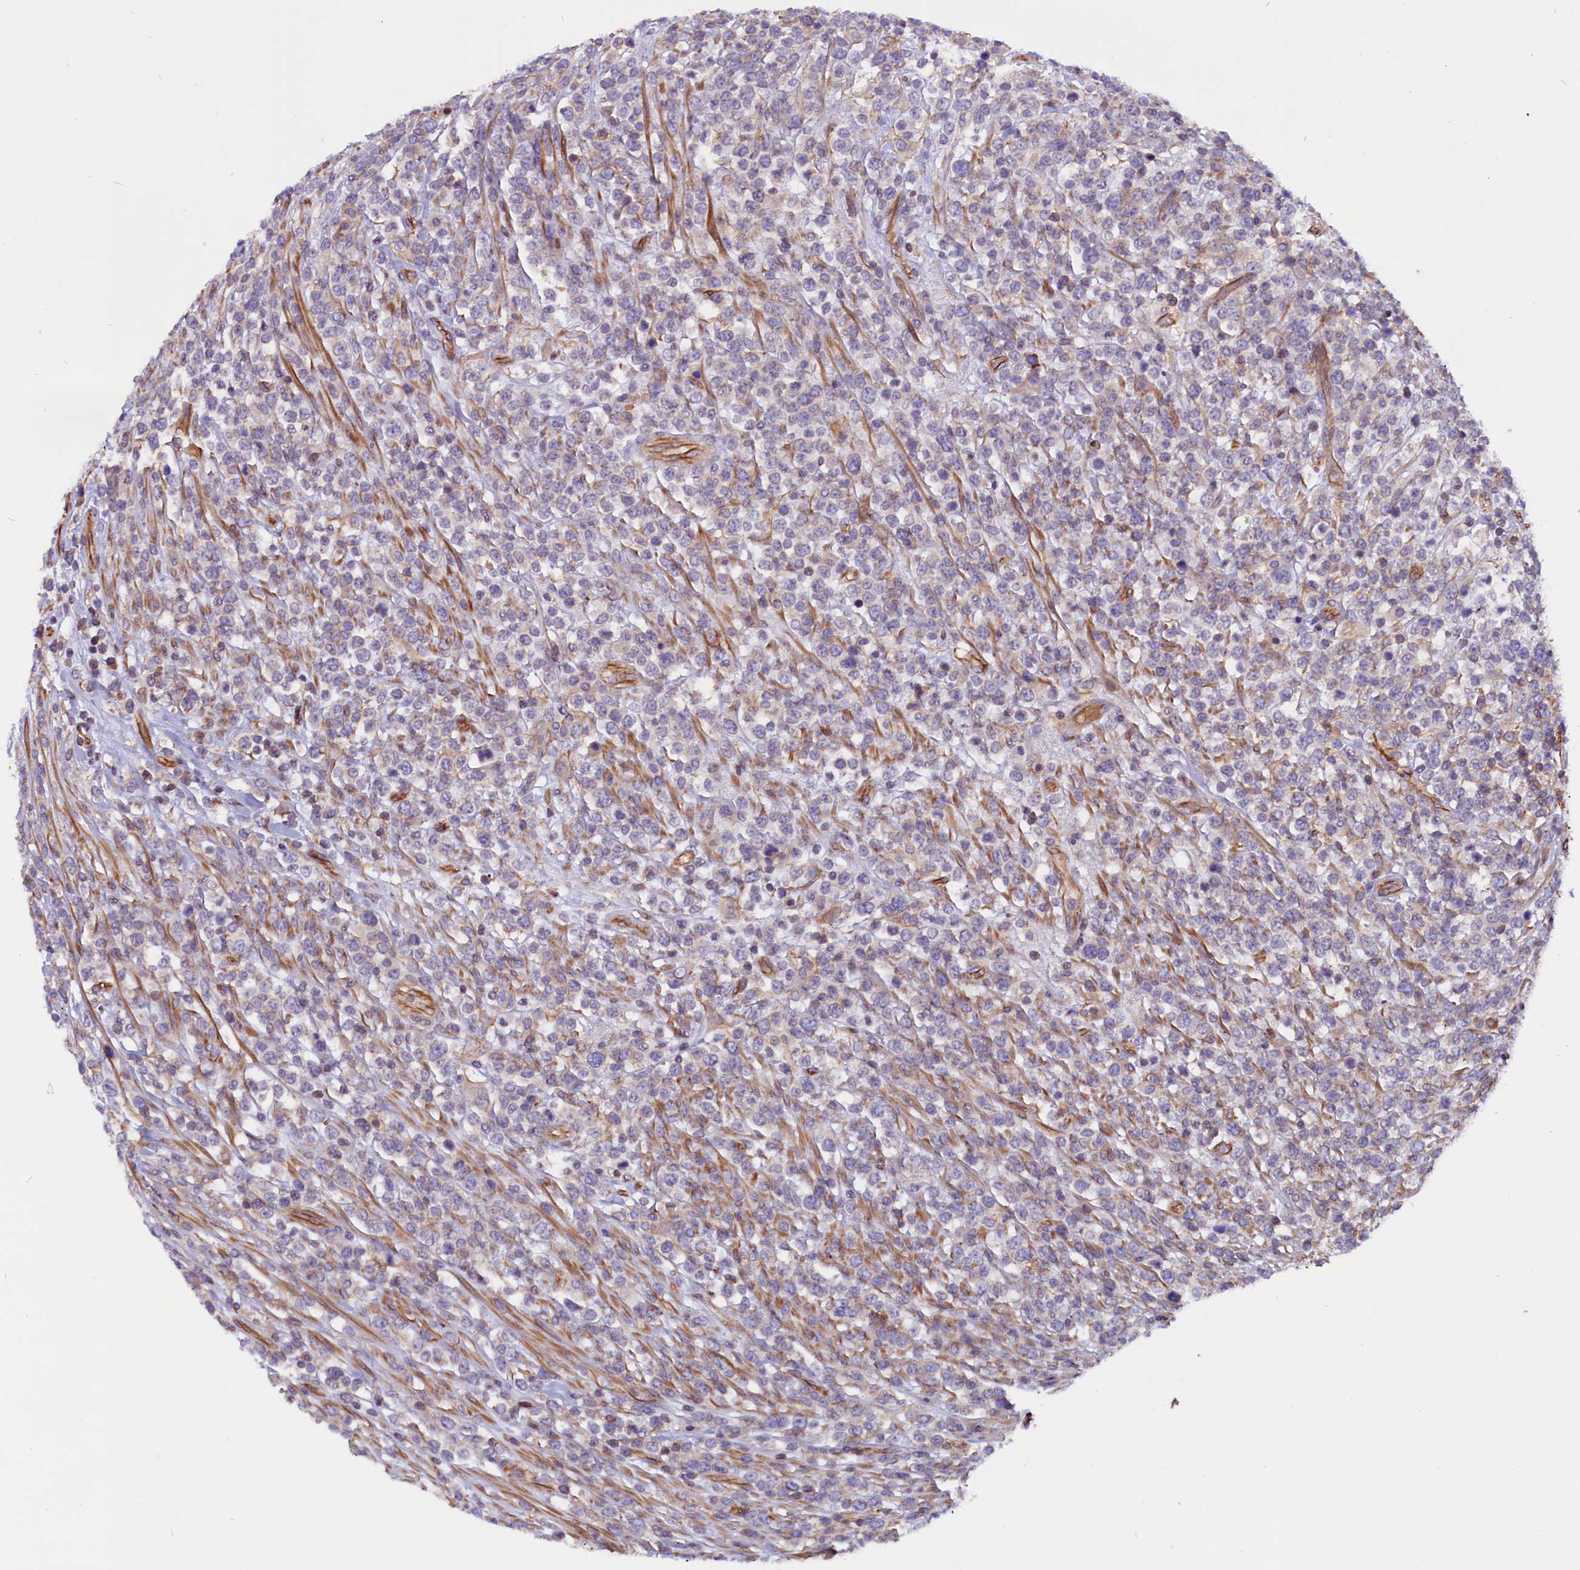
{"staining": {"intensity": "negative", "quantity": "none", "location": "none"}, "tissue": "lymphoma", "cell_type": "Tumor cells", "image_type": "cancer", "snomed": [{"axis": "morphology", "description": "Malignant lymphoma, non-Hodgkin's type, High grade"}, {"axis": "topography", "description": "Colon"}], "caption": "Immunohistochemistry image of neoplastic tissue: human malignant lymphoma, non-Hodgkin's type (high-grade) stained with DAB displays no significant protein positivity in tumor cells.", "gene": "ZNF749", "patient": {"sex": "female", "age": 53}}